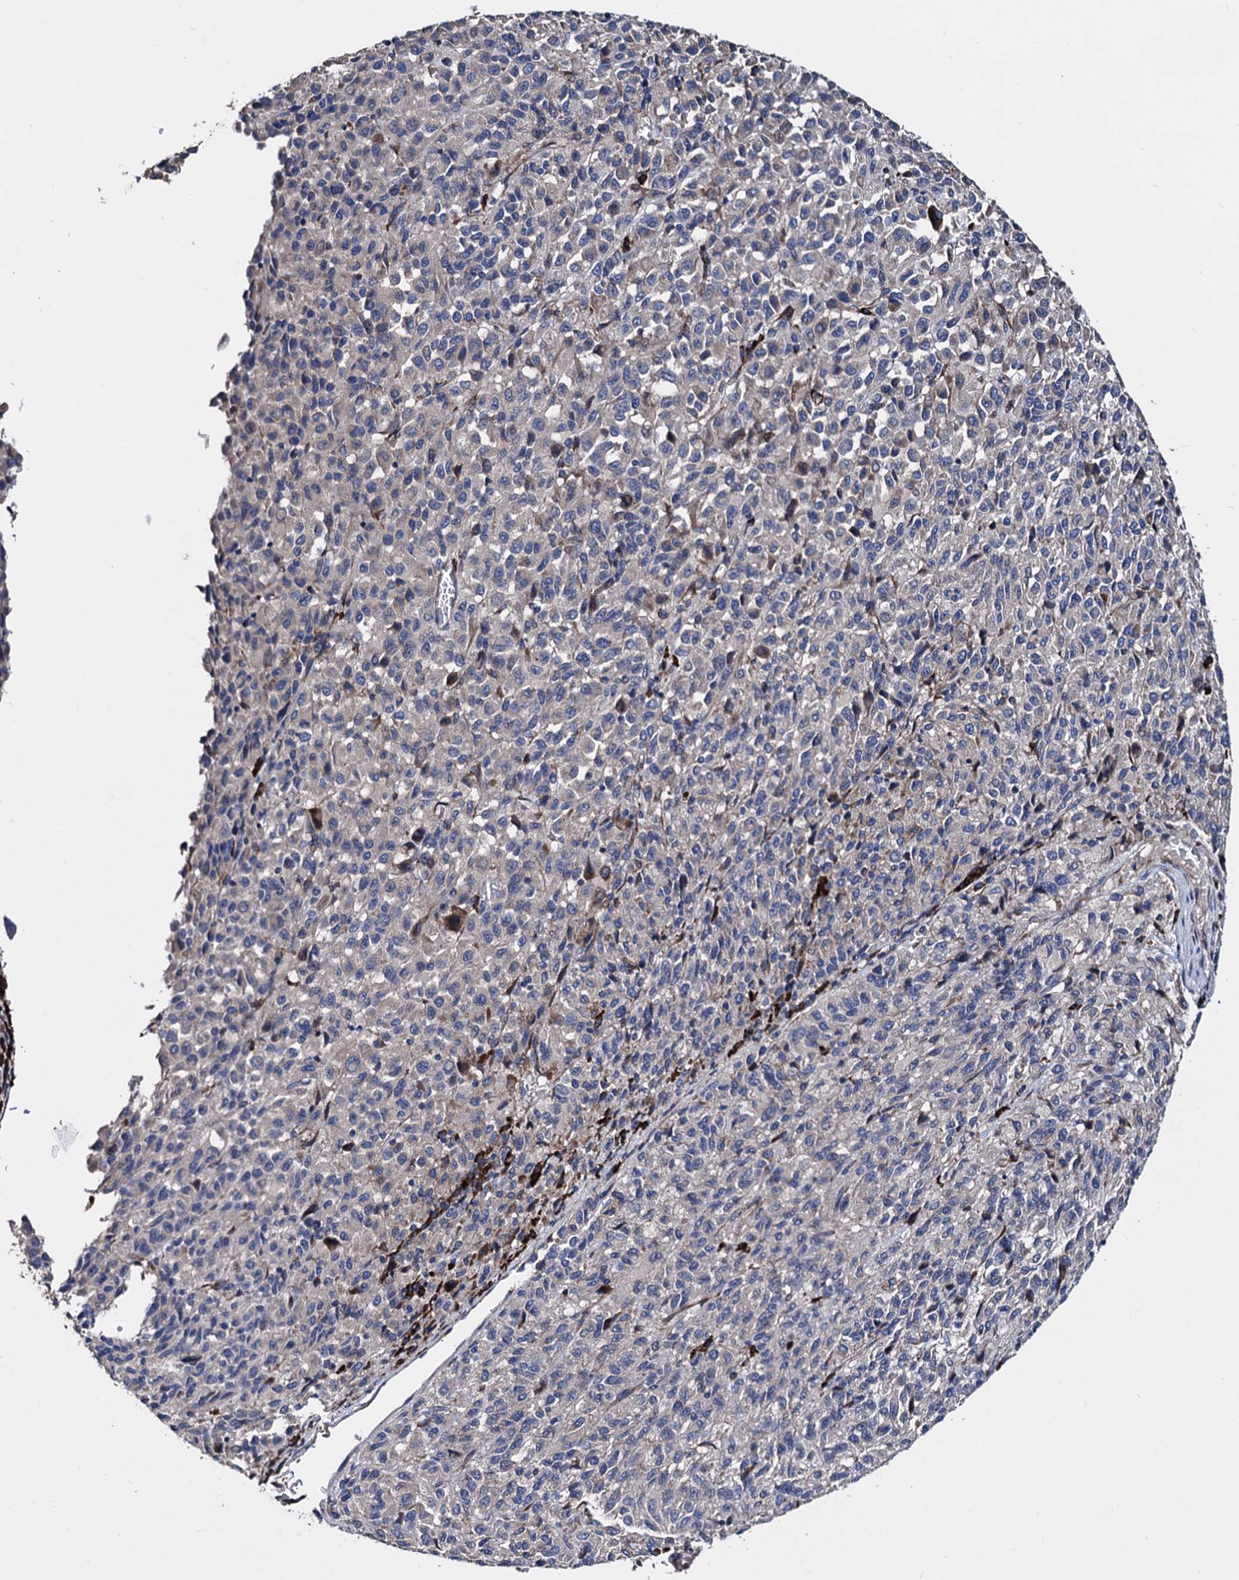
{"staining": {"intensity": "negative", "quantity": "none", "location": "none"}, "tissue": "melanoma", "cell_type": "Tumor cells", "image_type": "cancer", "snomed": [{"axis": "morphology", "description": "Malignant melanoma, Metastatic site"}, {"axis": "topography", "description": "Lung"}], "caption": "High magnification brightfield microscopy of malignant melanoma (metastatic site) stained with DAB (3,3'-diaminobenzidine) (brown) and counterstained with hematoxylin (blue): tumor cells show no significant staining. (DAB IHC, high magnification).", "gene": "AKAP11", "patient": {"sex": "male", "age": 64}}